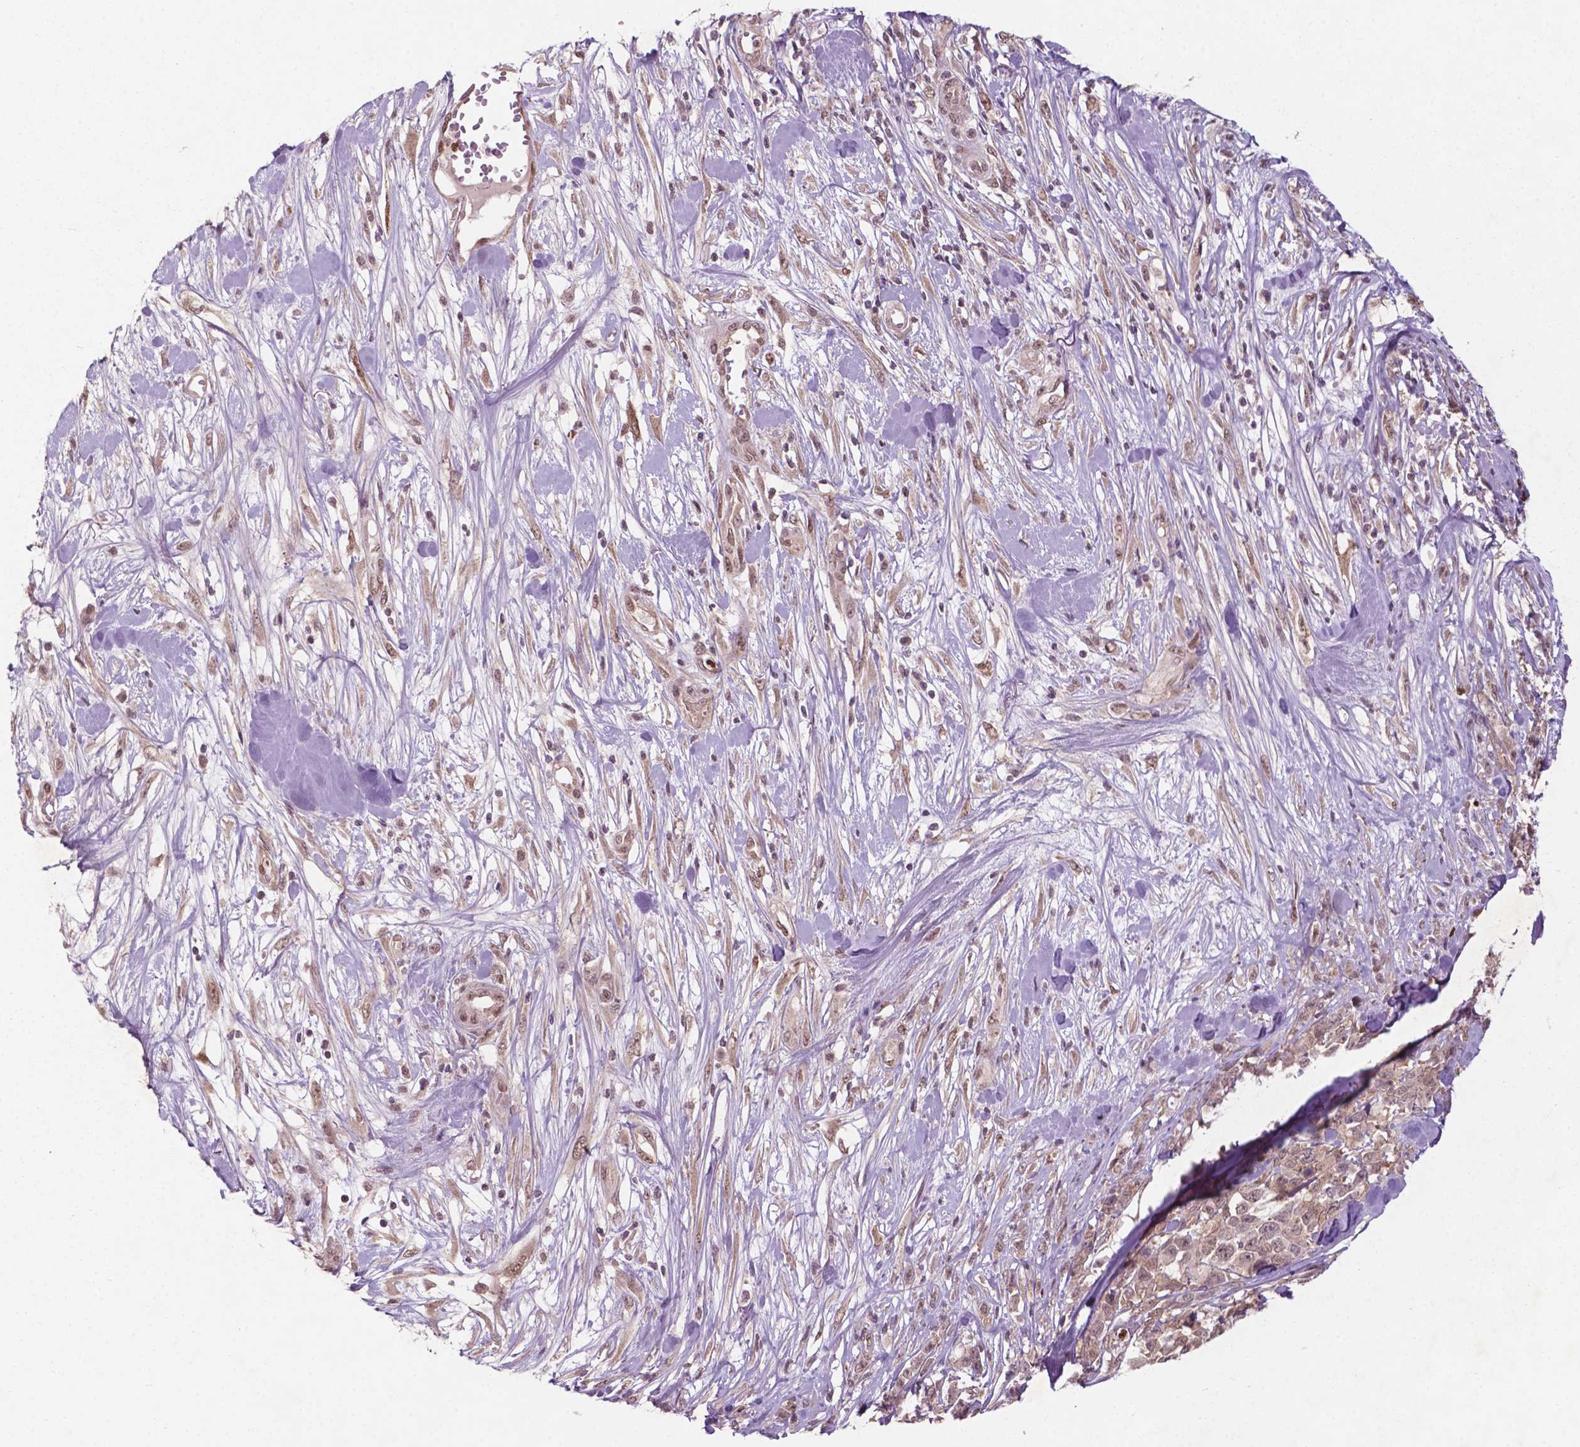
{"staining": {"intensity": "weak", "quantity": "25%-75%", "location": "cytoplasmic/membranous,nuclear"}, "tissue": "melanoma", "cell_type": "Tumor cells", "image_type": "cancer", "snomed": [{"axis": "morphology", "description": "Malignant melanoma, Metastatic site"}, {"axis": "topography", "description": "Skin"}], "caption": "Tumor cells reveal low levels of weak cytoplasmic/membranous and nuclear staining in about 25%-75% of cells in malignant melanoma (metastatic site).", "gene": "NFAT5", "patient": {"sex": "male", "age": 84}}